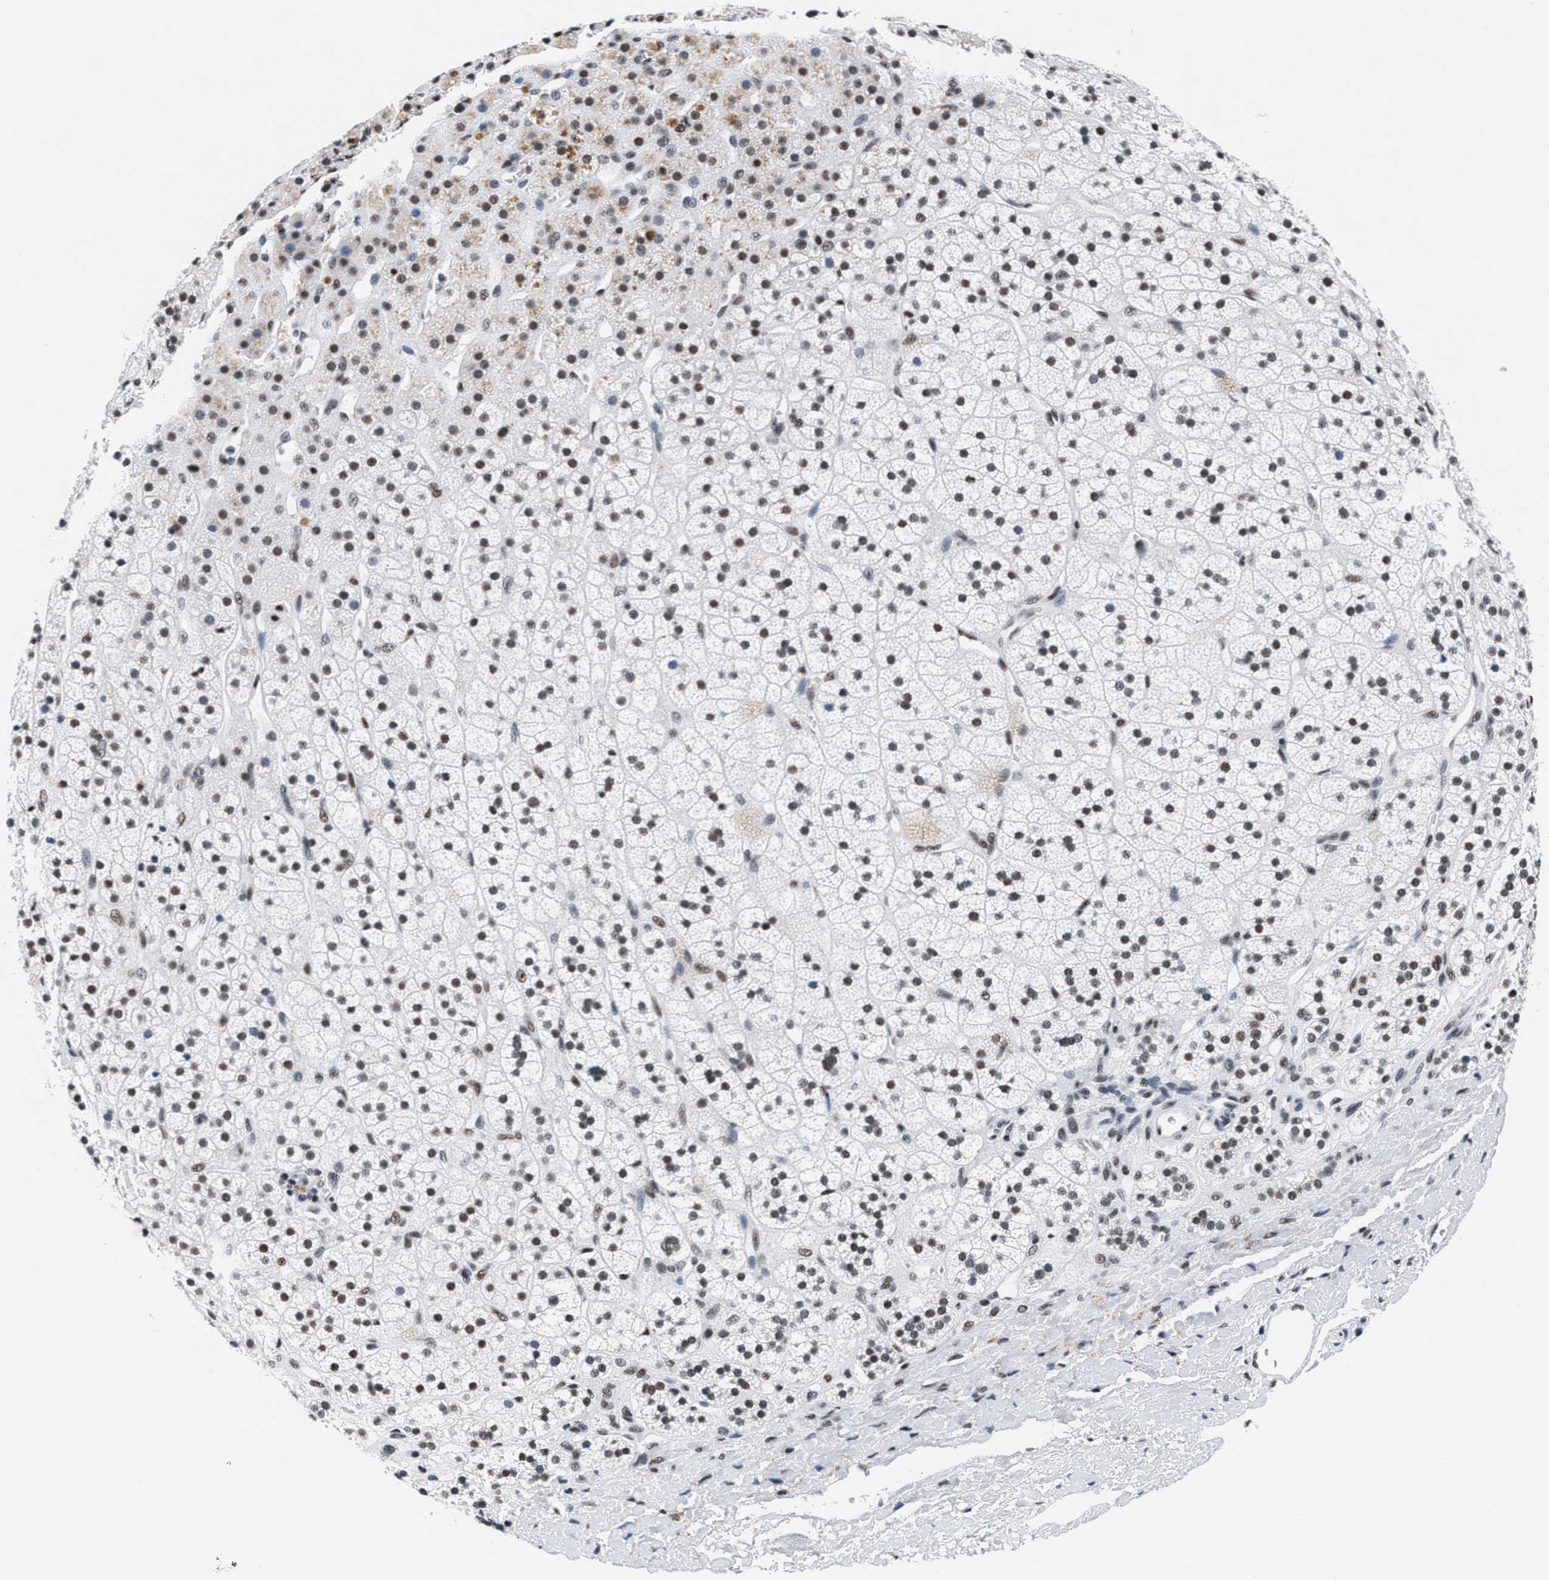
{"staining": {"intensity": "moderate", "quantity": "25%-75%", "location": "nuclear"}, "tissue": "adrenal gland", "cell_type": "Glandular cells", "image_type": "normal", "snomed": [{"axis": "morphology", "description": "Normal tissue, NOS"}, {"axis": "topography", "description": "Adrenal gland"}], "caption": "Human adrenal gland stained for a protein (brown) reveals moderate nuclear positive staining in approximately 25%-75% of glandular cells.", "gene": "RAD50", "patient": {"sex": "male", "age": 56}}